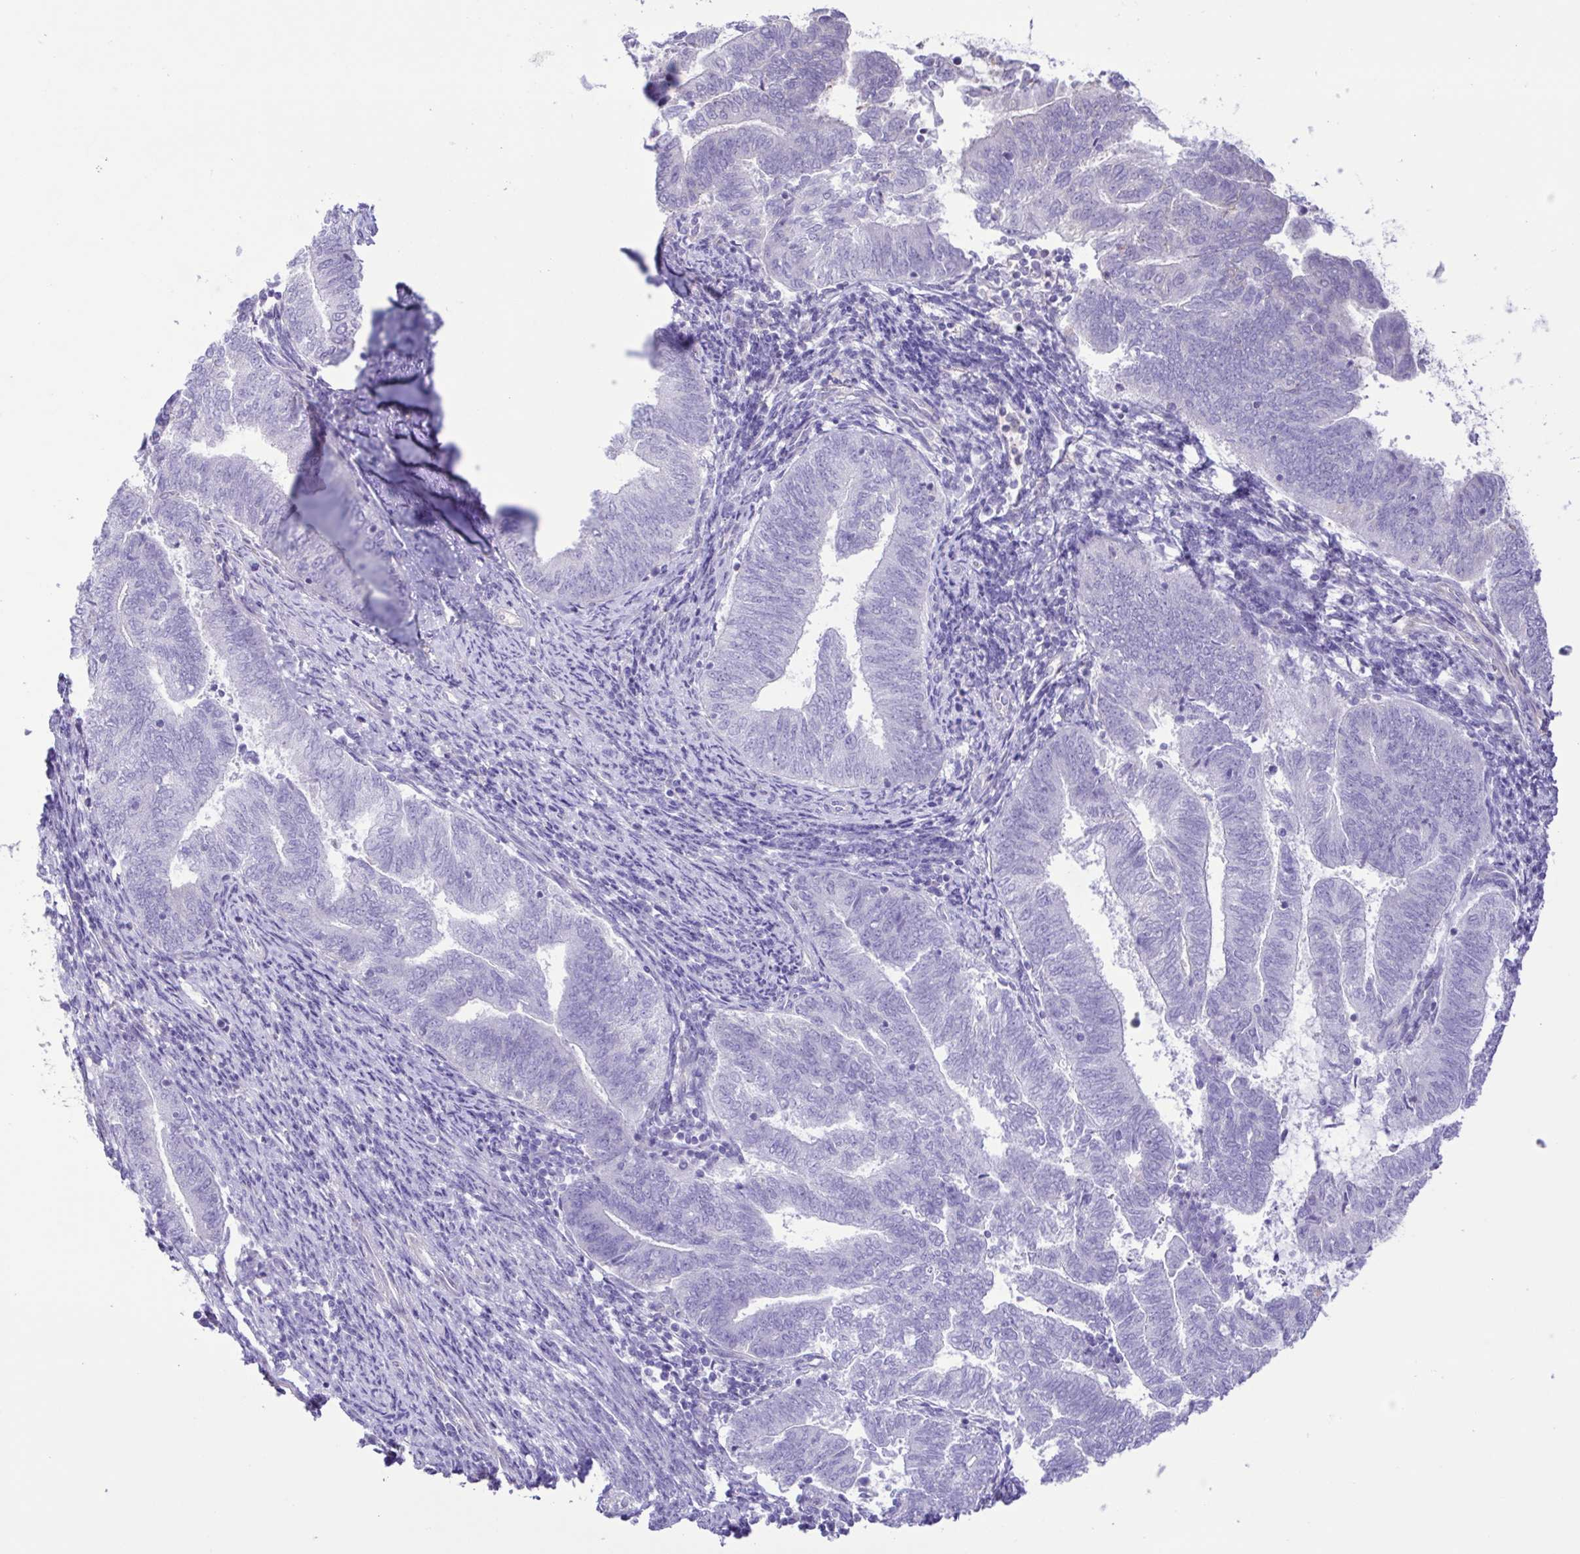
{"staining": {"intensity": "negative", "quantity": "none", "location": "none"}, "tissue": "endometrial cancer", "cell_type": "Tumor cells", "image_type": "cancer", "snomed": [{"axis": "morphology", "description": "Adenocarcinoma, NOS"}, {"axis": "topography", "description": "Endometrium"}], "caption": "DAB immunohistochemical staining of endometrial cancer (adenocarcinoma) exhibits no significant positivity in tumor cells.", "gene": "CYP17A1", "patient": {"sex": "female", "age": 65}}